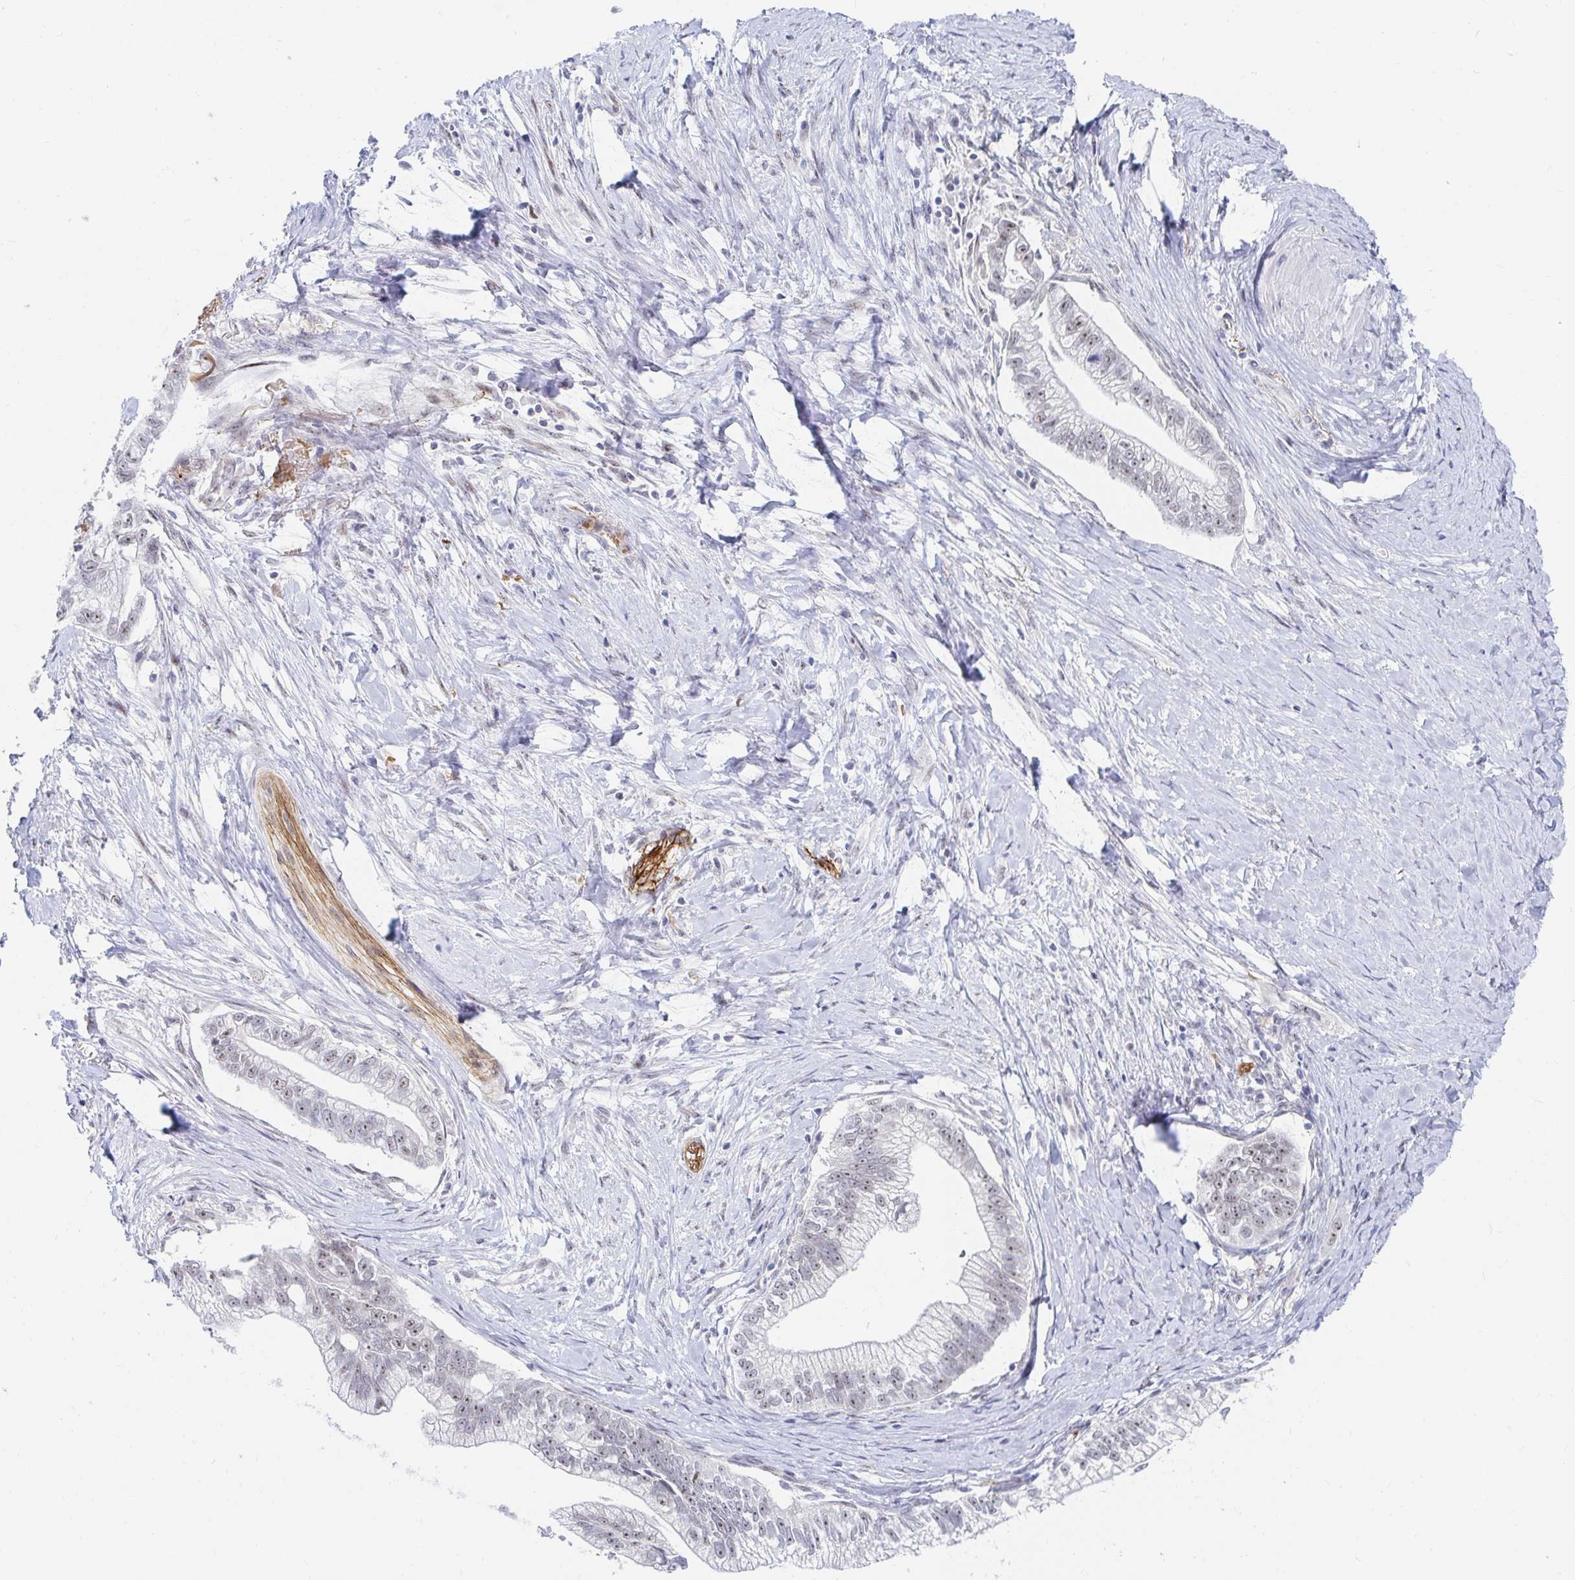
{"staining": {"intensity": "weak", "quantity": "25%-75%", "location": "nuclear"}, "tissue": "pancreatic cancer", "cell_type": "Tumor cells", "image_type": "cancer", "snomed": [{"axis": "morphology", "description": "Adenocarcinoma, NOS"}, {"axis": "topography", "description": "Pancreas"}], "caption": "A photomicrograph of pancreatic cancer (adenocarcinoma) stained for a protein displays weak nuclear brown staining in tumor cells. (Stains: DAB (3,3'-diaminobenzidine) in brown, nuclei in blue, Microscopy: brightfield microscopy at high magnification).", "gene": "COL28A1", "patient": {"sex": "male", "age": 70}}